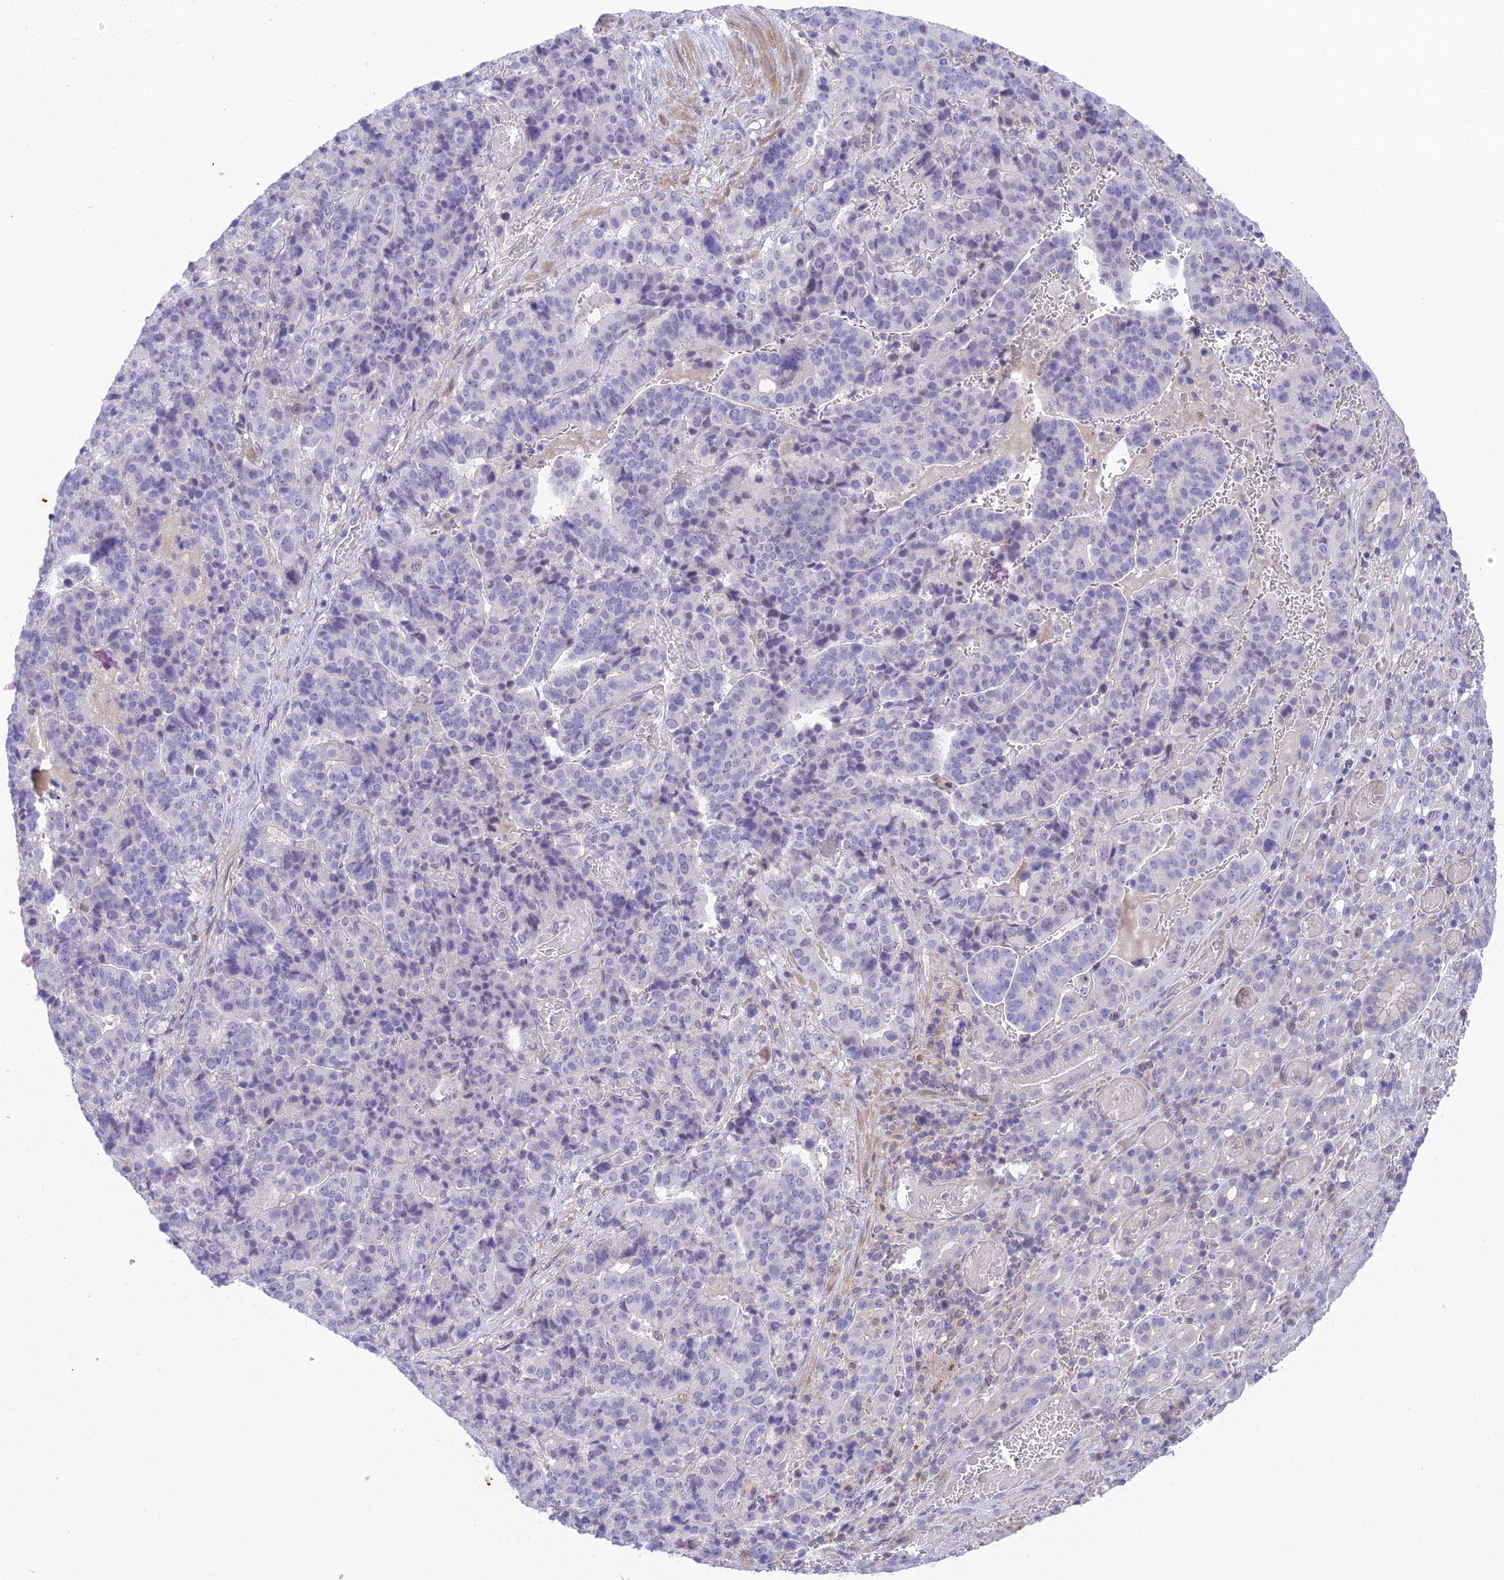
{"staining": {"intensity": "negative", "quantity": "none", "location": "none"}, "tissue": "stomach cancer", "cell_type": "Tumor cells", "image_type": "cancer", "snomed": [{"axis": "morphology", "description": "Adenocarcinoma, NOS"}, {"axis": "topography", "description": "Stomach"}], "caption": "Adenocarcinoma (stomach) was stained to show a protein in brown. There is no significant positivity in tumor cells. The staining was performed using DAB (3,3'-diaminobenzidine) to visualize the protein expression in brown, while the nuclei were stained in blue with hematoxylin (Magnification: 20x).", "gene": "BMT2", "patient": {"sex": "male", "age": 48}}